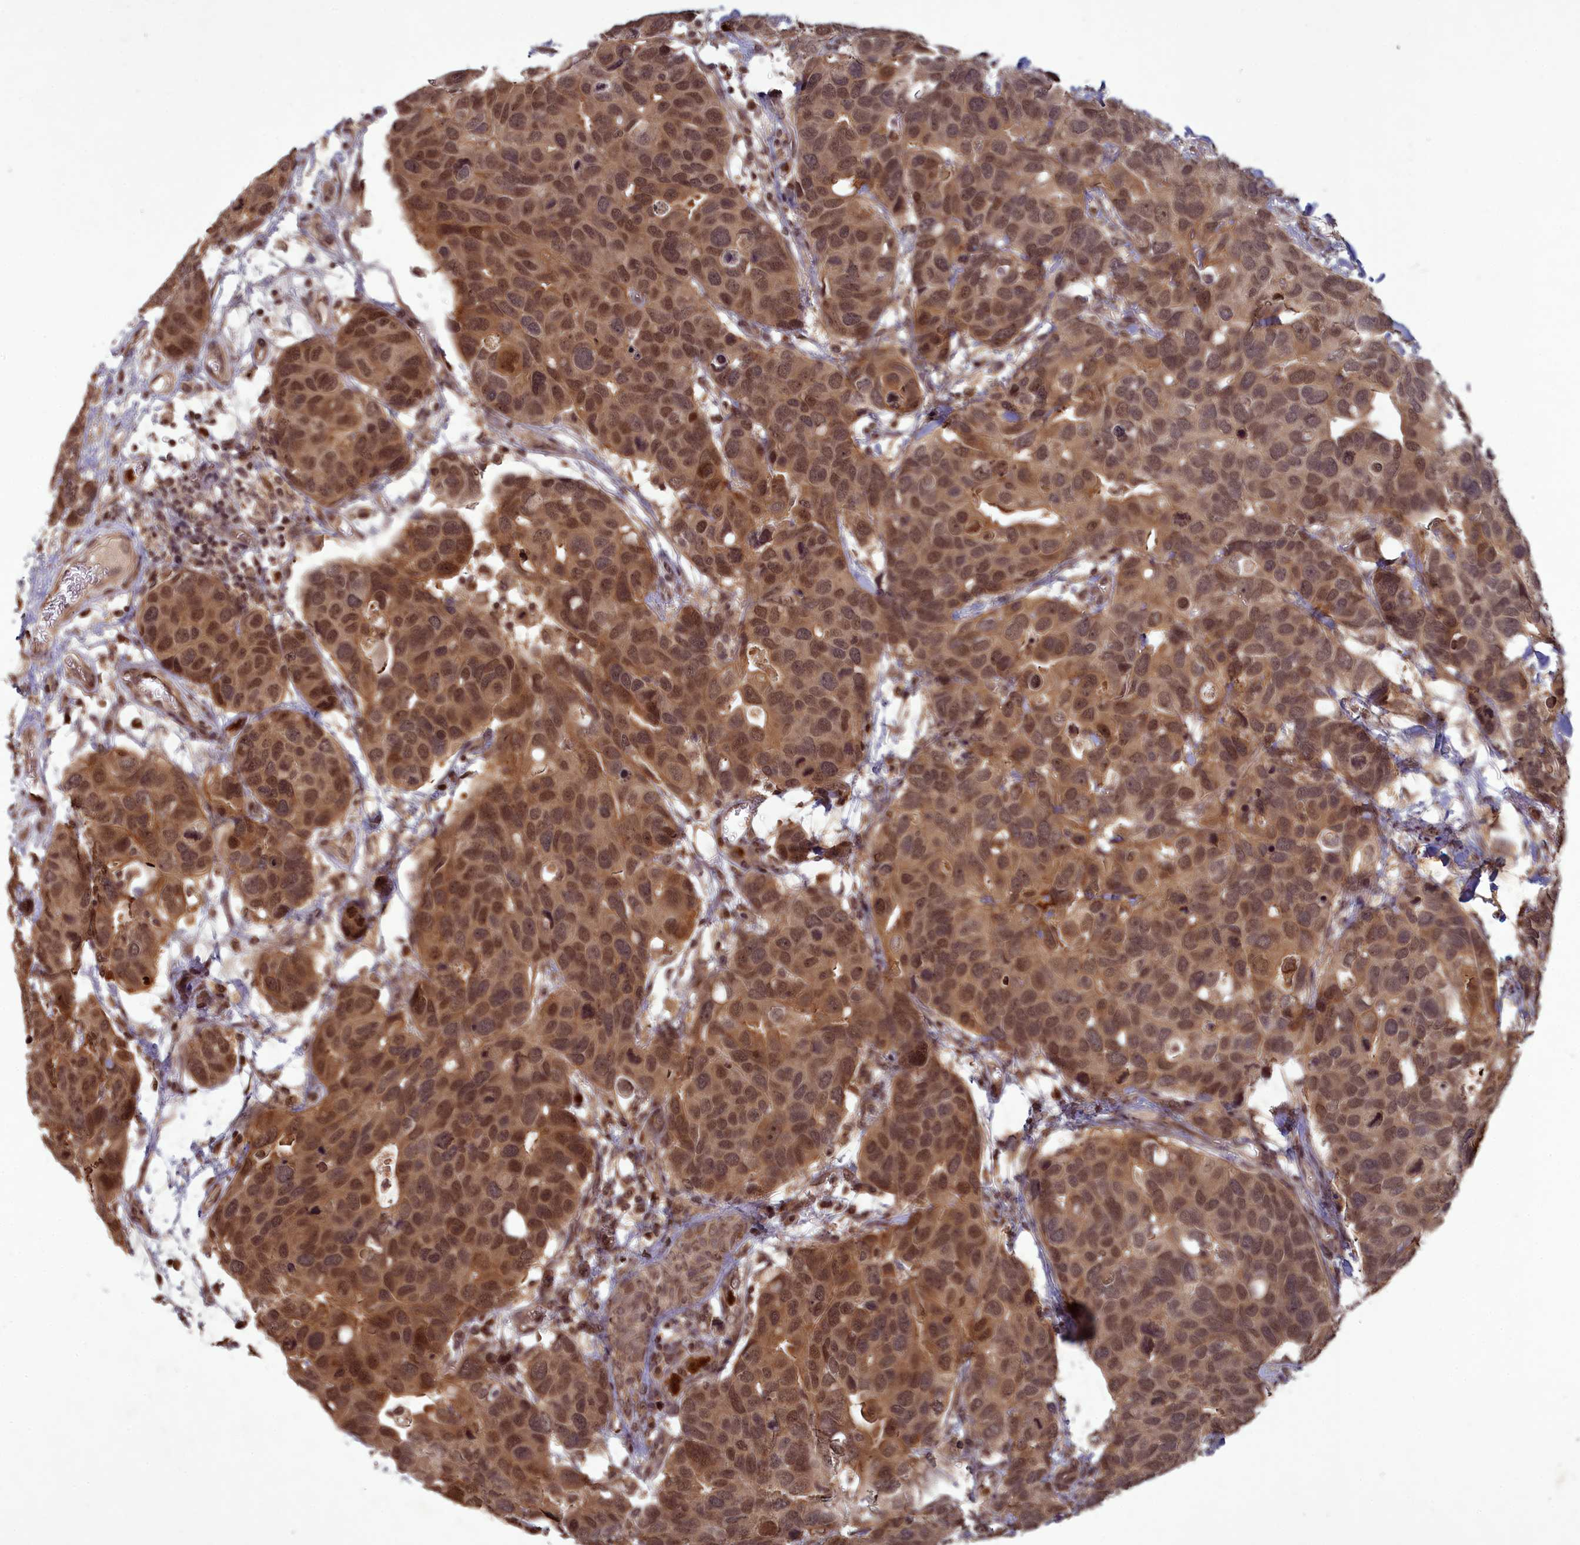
{"staining": {"intensity": "moderate", "quantity": ">75%", "location": "nuclear"}, "tissue": "breast cancer", "cell_type": "Tumor cells", "image_type": "cancer", "snomed": [{"axis": "morphology", "description": "Duct carcinoma"}, {"axis": "topography", "description": "Breast"}], "caption": "Breast cancer tissue shows moderate nuclear positivity in about >75% of tumor cells, visualized by immunohistochemistry.", "gene": "SRMS", "patient": {"sex": "female", "age": 83}}